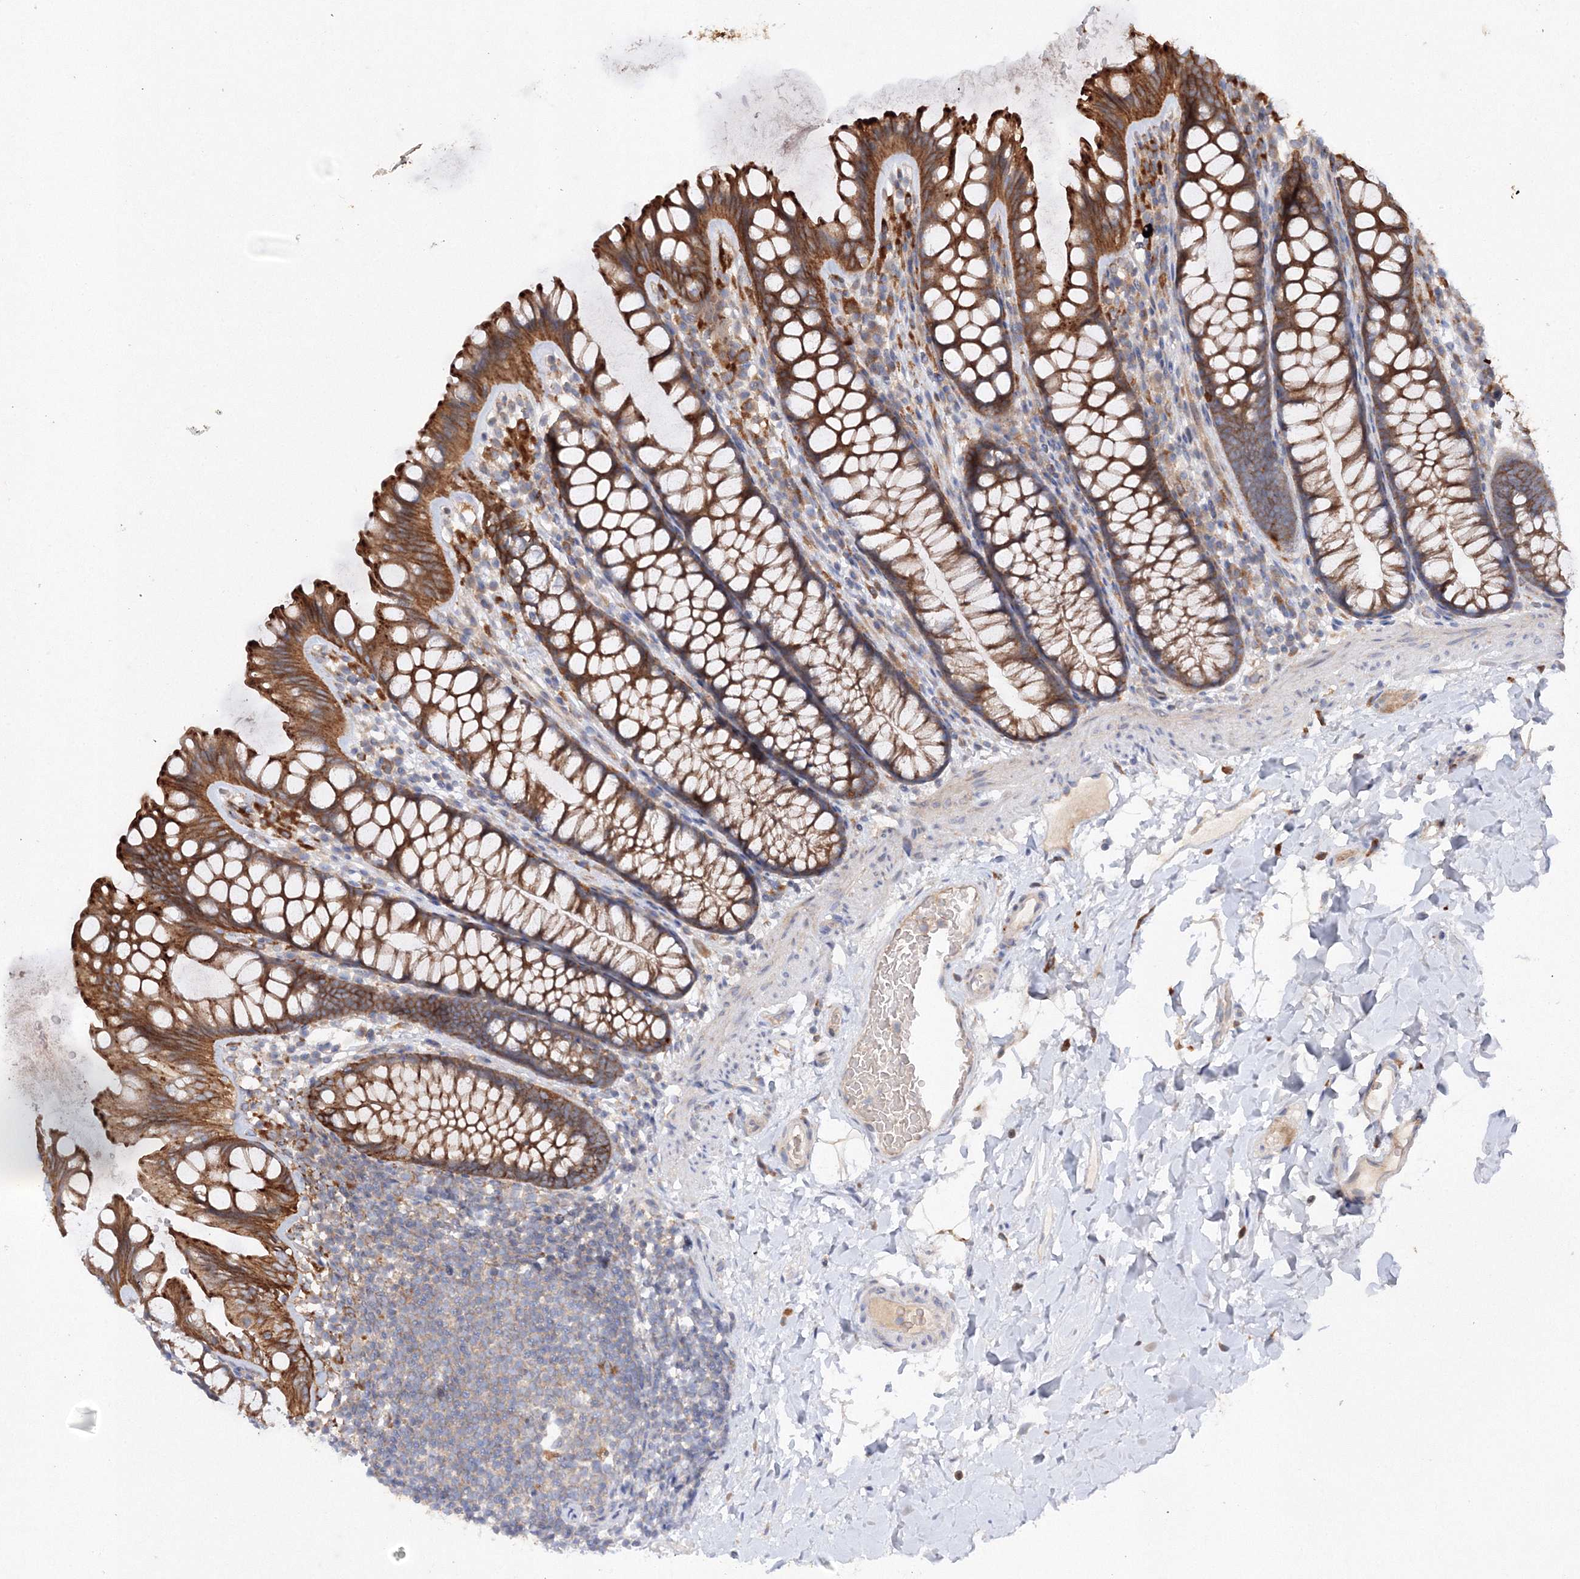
{"staining": {"intensity": "weak", "quantity": "25%-75%", "location": "cytoplasmic/membranous"}, "tissue": "colon", "cell_type": "Endothelial cells", "image_type": "normal", "snomed": [{"axis": "morphology", "description": "Normal tissue, NOS"}, {"axis": "topography", "description": "Colon"}], "caption": "Immunohistochemical staining of unremarkable human colon shows weak cytoplasmic/membranous protein positivity in approximately 25%-75% of endothelial cells.", "gene": "SLC36A1", "patient": {"sex": "female", "age": 62}}